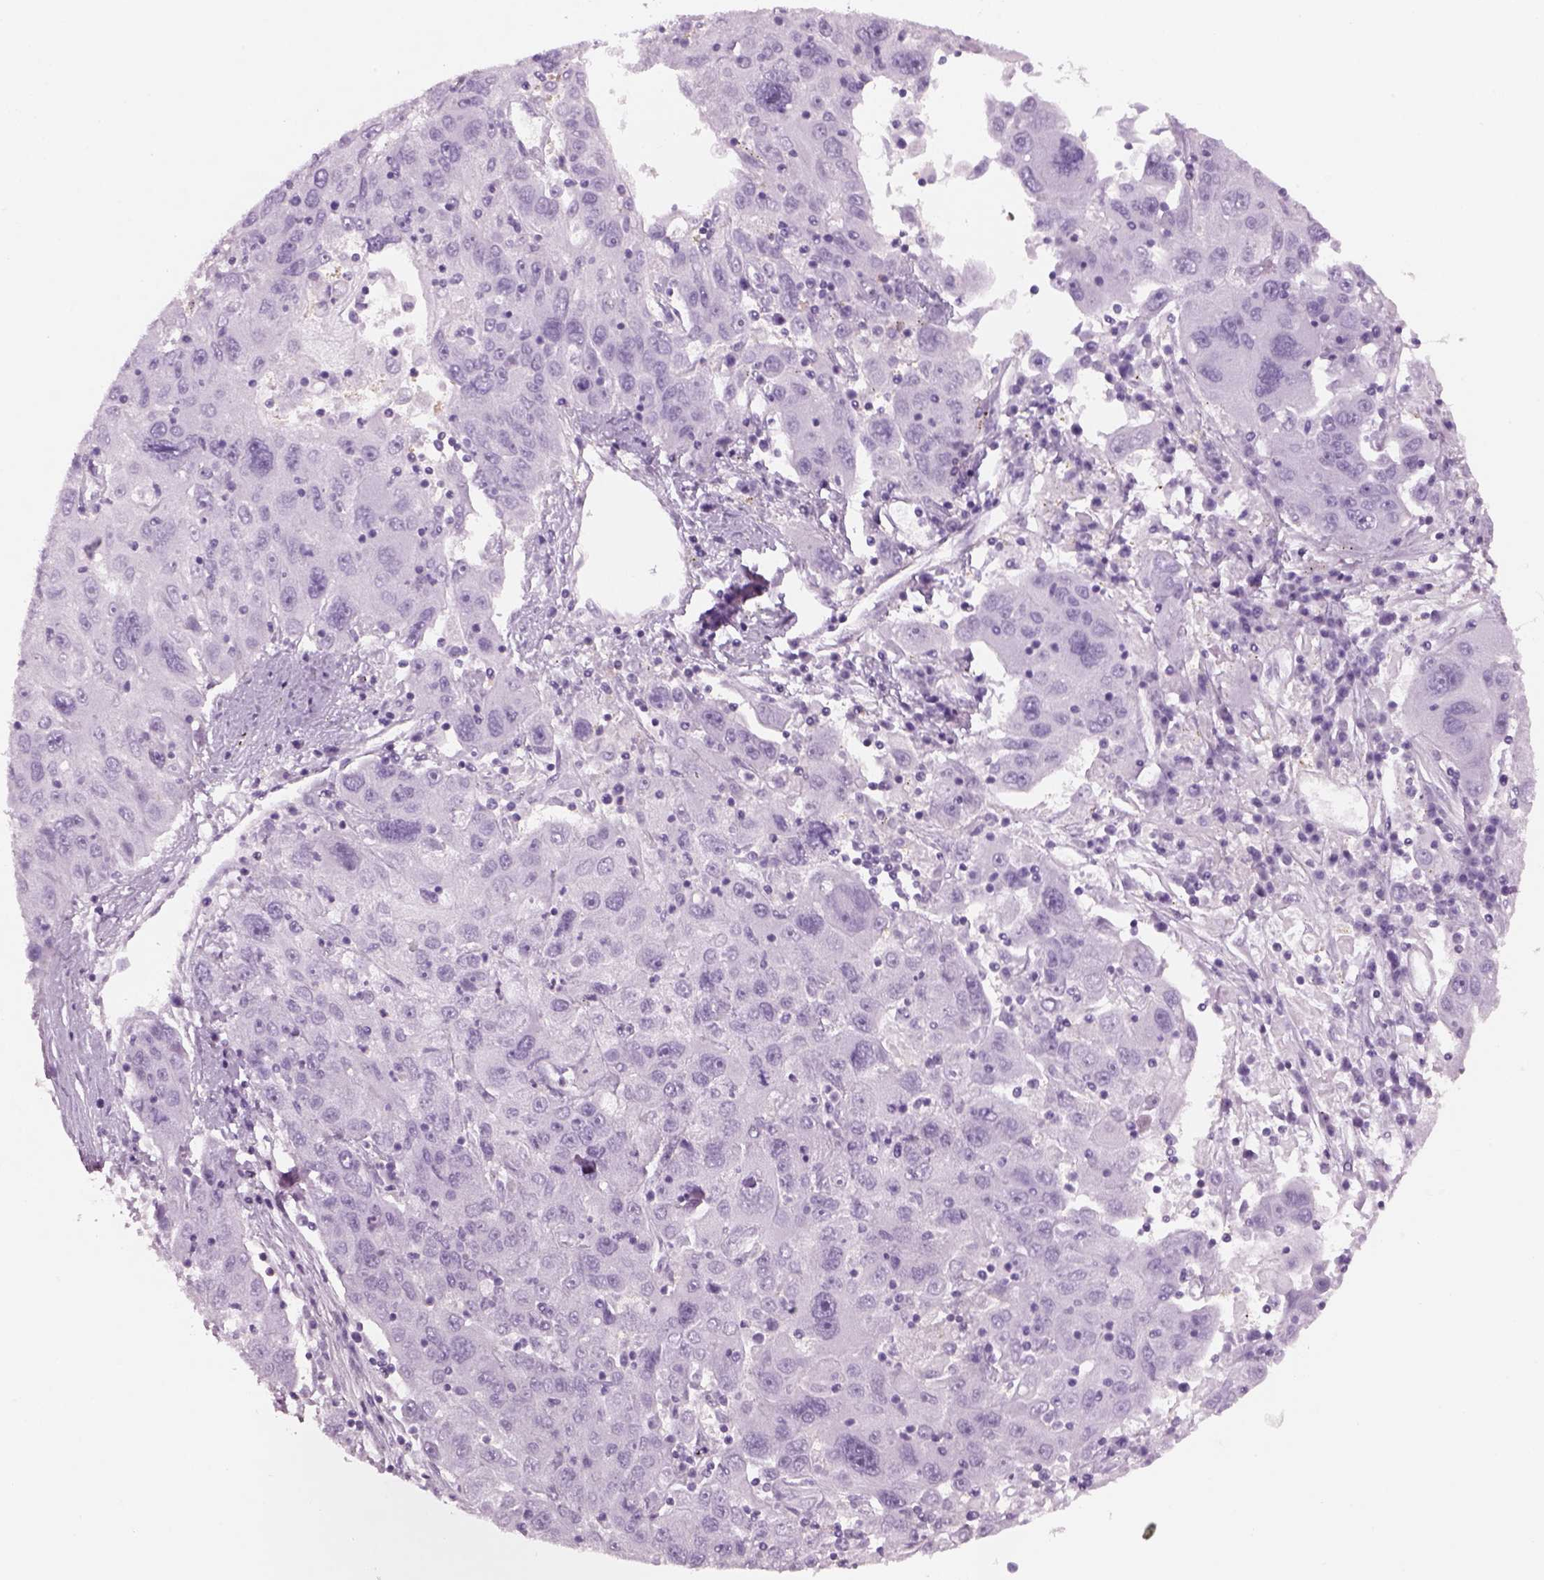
{"staining": {"intensity": "negative", "quantity": "none", "location": "none"}, "tissue": "stomach cancer", "cell_type": "Tumor cells", "image_type": "cancer", "snomed": [{"axis": "morphology", "description": "Adenocarcinoma, NOS"}, {"axis": "topography", "description": "Stomach"}], "caption": "This micrograph is of stomach cancer stained with immunohistochemistry to label a protein in brown with the nuclei are counter-stained blue. There is no positivity in tumor cells.", "gene": "SLC1A7", "patient": {"sex": "male", "age": 56}}